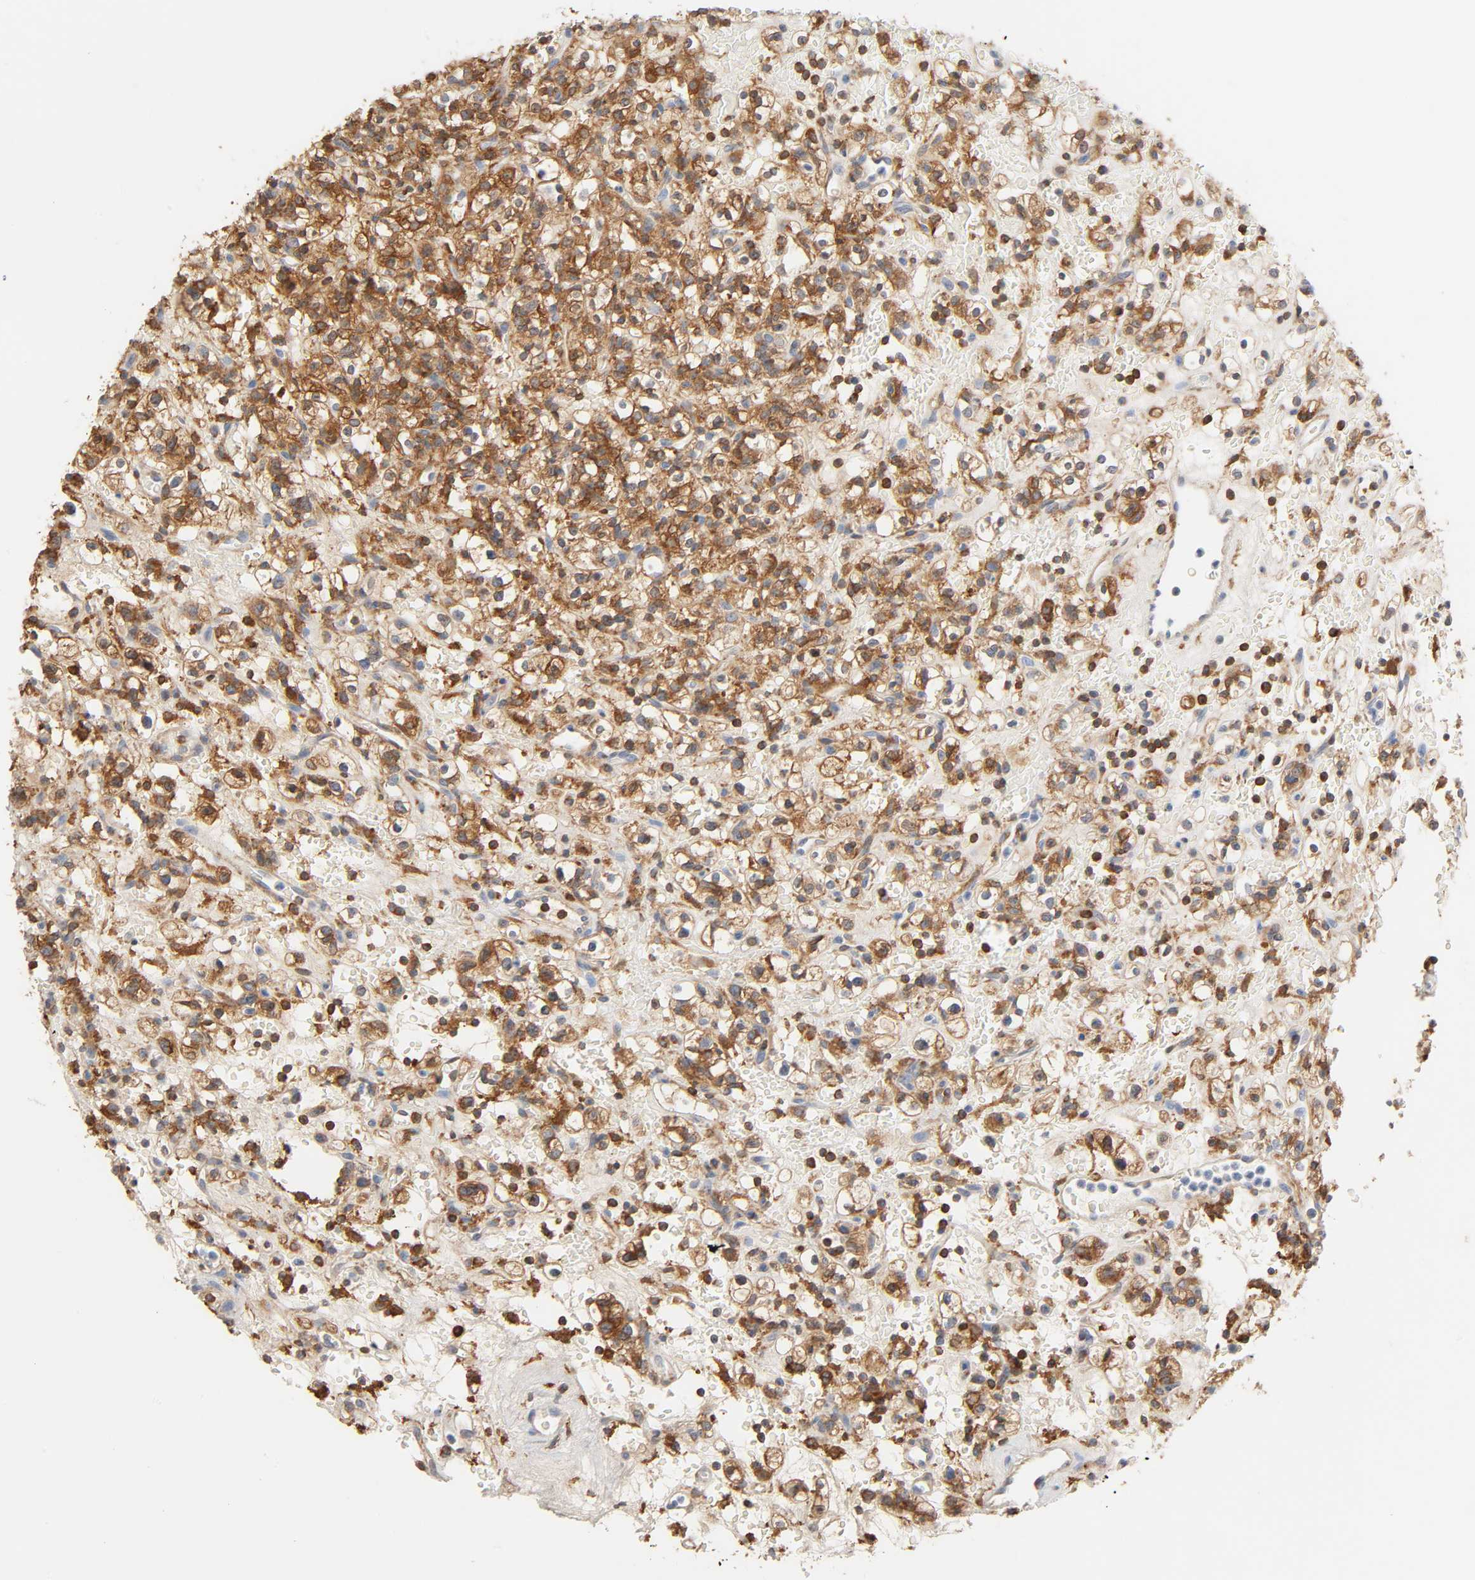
{"staining": {"intensity": "strong", "quantity": ">75%", "location": "cytoplasmic/membranous"}, "tissue": "renal cancer", "cell_type": "Tumor cells", "image_type": "cancer", "snomed": [{"axis": "morphology", "description": "Normal tissue, NOS"}, {"axis": "morphology", "description": "Adenocarcinoma, NOS"}, {"axis": "topography", "description": "Kidney"}], "caption": "Renal adenocarcinoma stained for a protein (brown) displays strong cytoplasmic/membranous positive staining in approximately >75% of tumor cells.", "gene": "BIN1", "patient": {"sex": "female", "age": 72}}